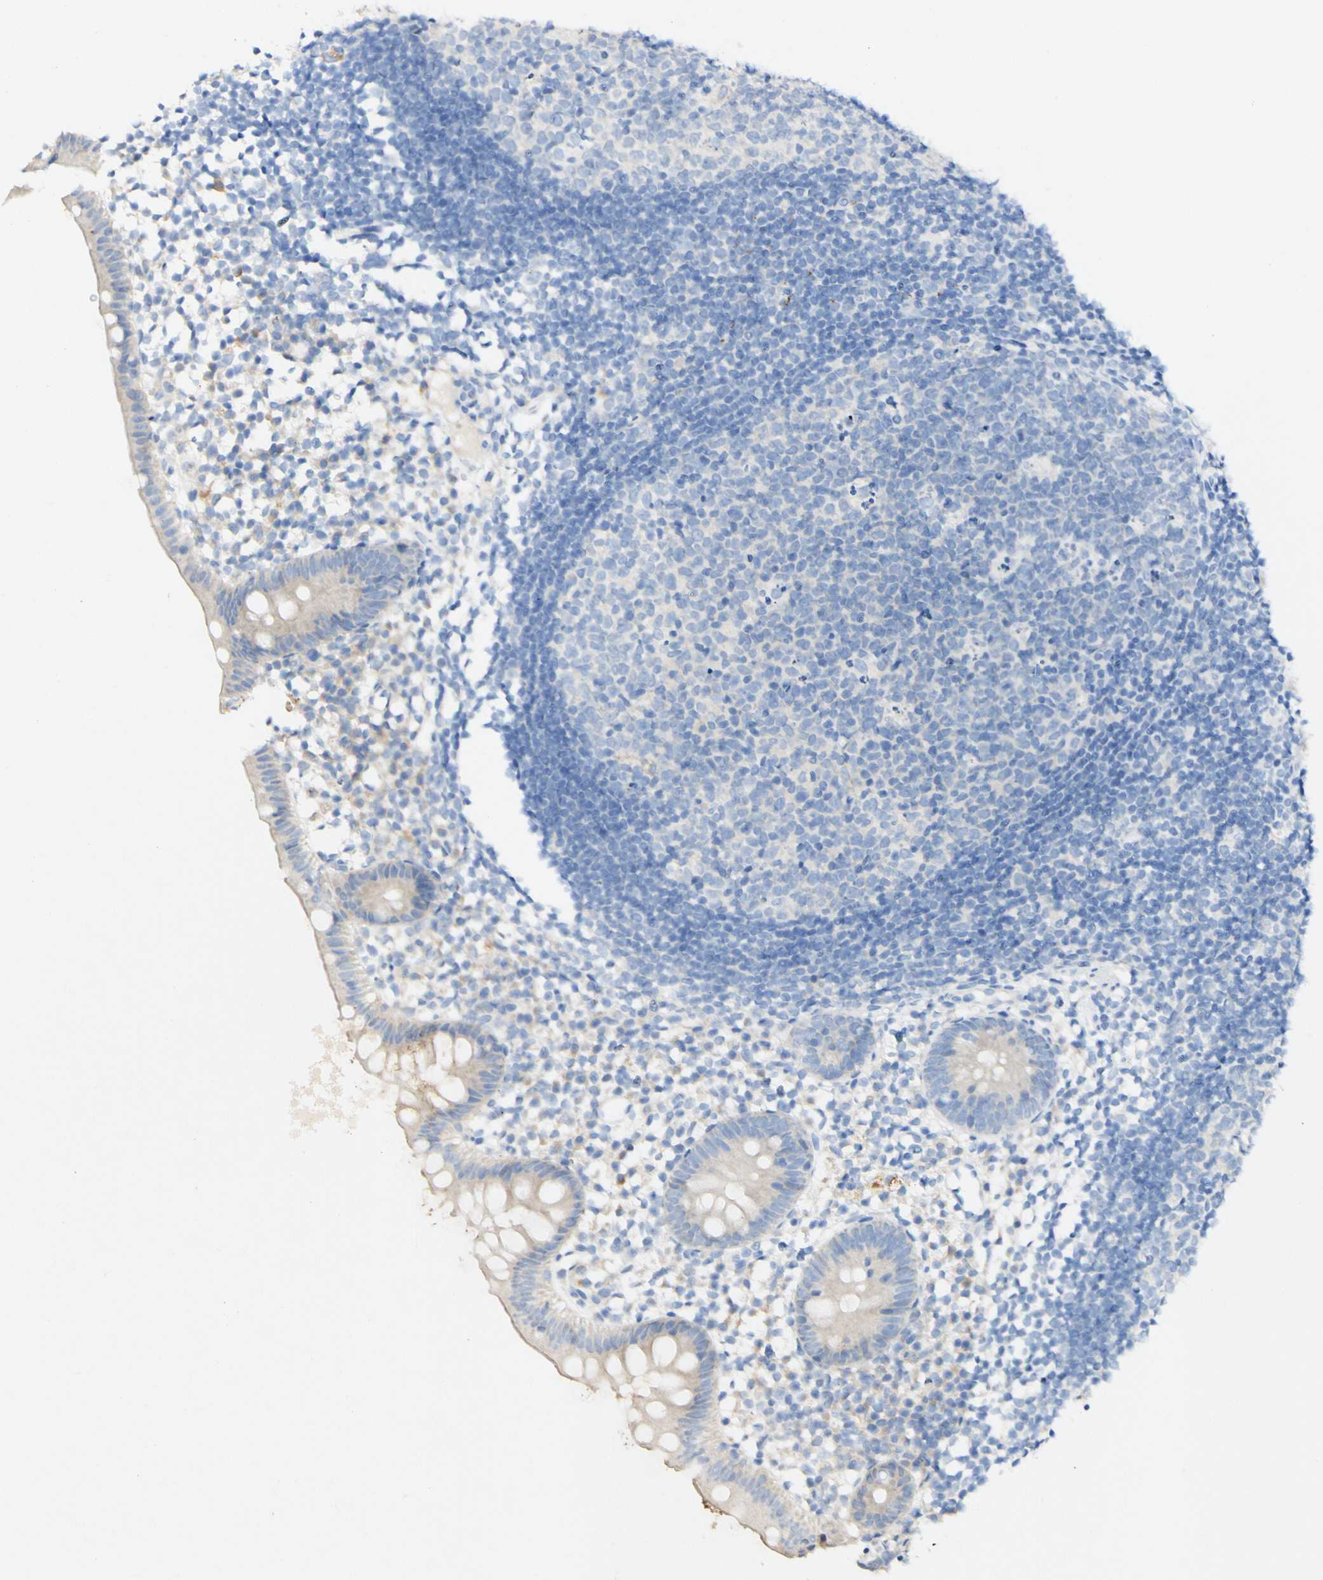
{"staining": {"intensity": "weak", "quantity": "25%-75%", "location": "cytoplasmic/membranous"}, "tissue": "appendix", "cell_type": "Glandular cells", "image_type": "normal", "snomed": [{"axis": "morphology", "description": "Normal tissue, NOS"}, {"axis": "topography", "description": "Appendix"}], "caption": "Immunohistochemical staining of unremarkable appendix demonstrates low levels of weak cytoplasmic/membranous staining in approximately 25%-75% of glandular cells.", "gene": "FGF4", "patient": {"sex": "female", "age": 20}}